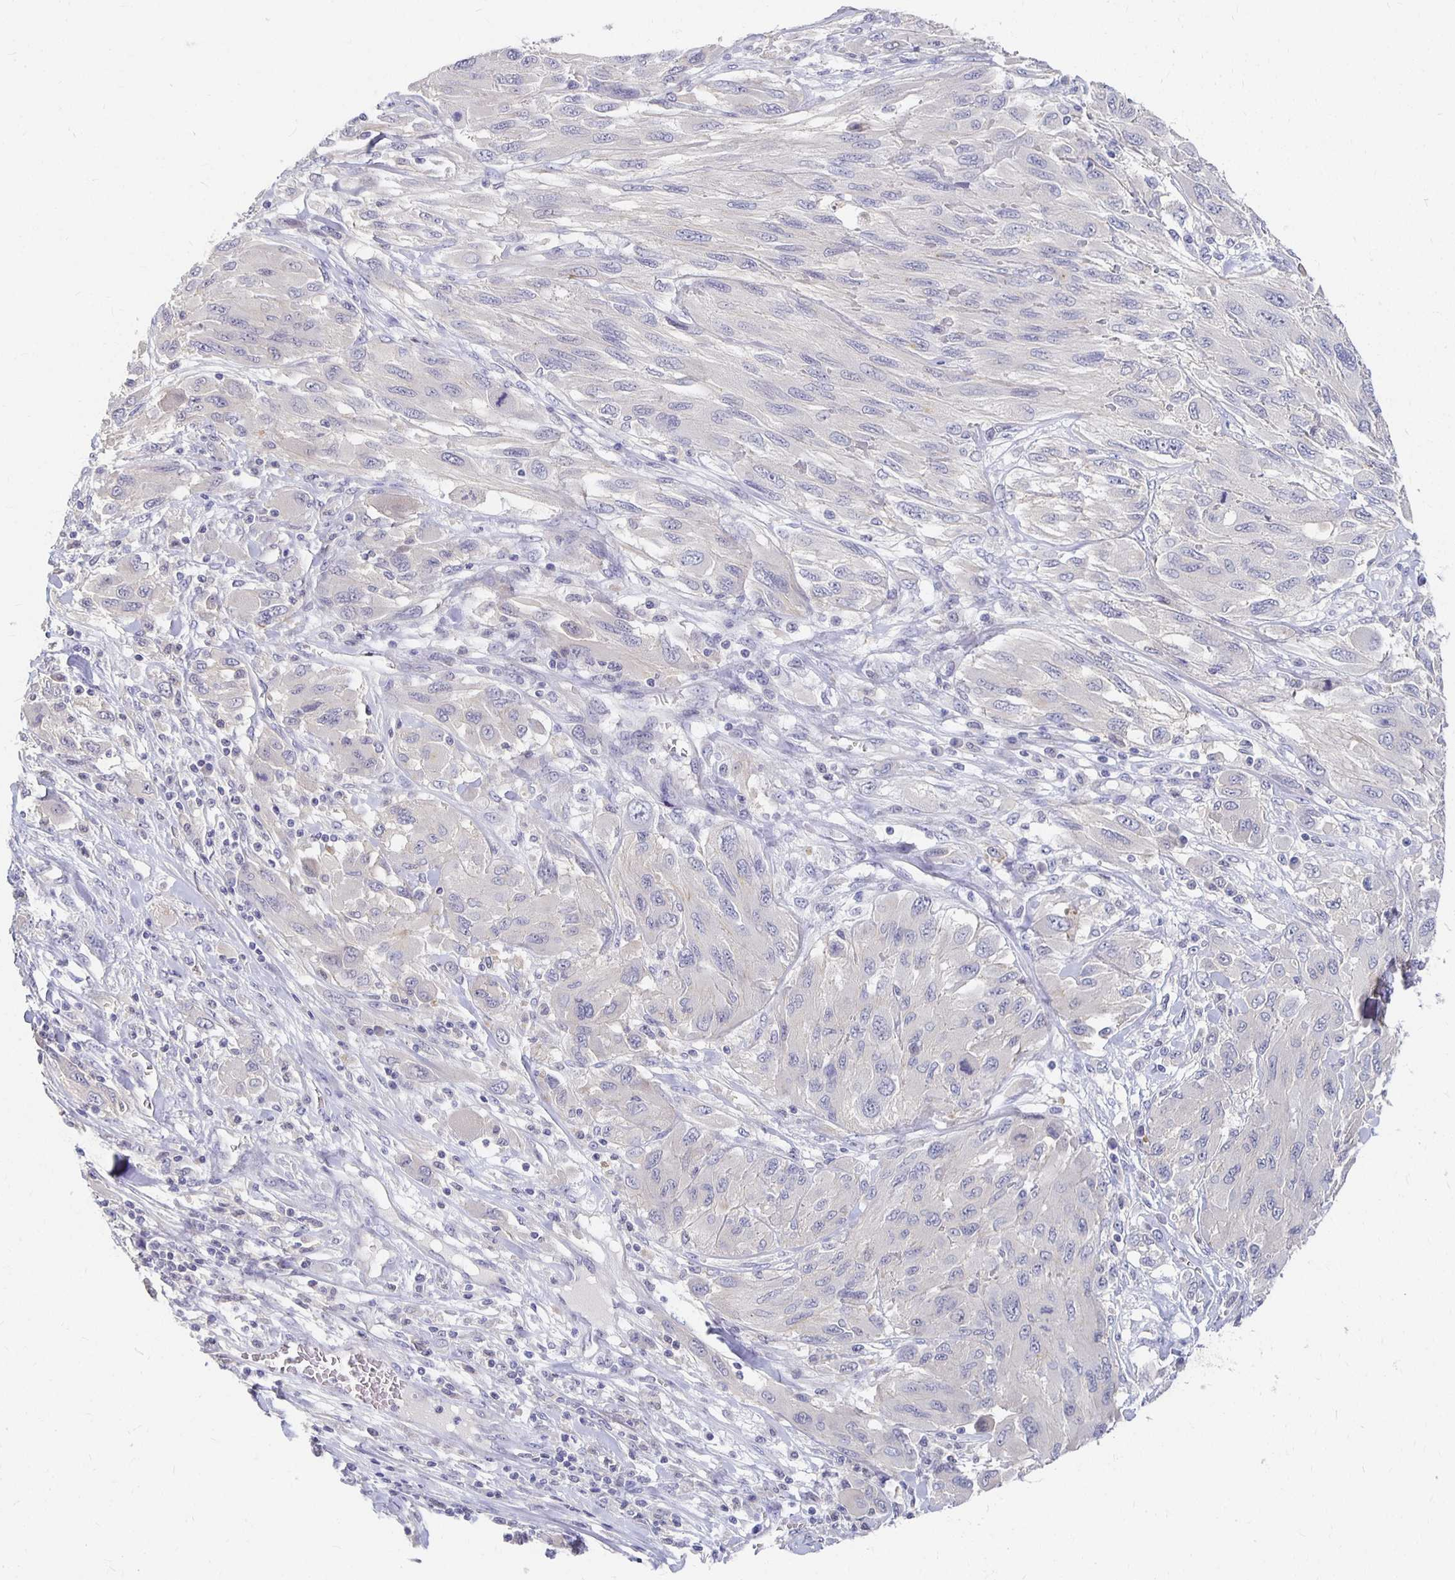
{"staining": {"intensity": "negative", "quantity": "none", "location": "none"}, "tissue": "melanoma", "cell_type": "Tumor cells", "image_type": "cancer", "snomed": [{"axis": "morphology", "description": "Malignant melanoma, NOS"}, {"axis": "topography", "description": "Skin"}], "caption": "Tumor cells are negative for protein expression in human malignant melanoma.", "gene": "FKRP", "patient": {"sex": "female", "age": 91}}